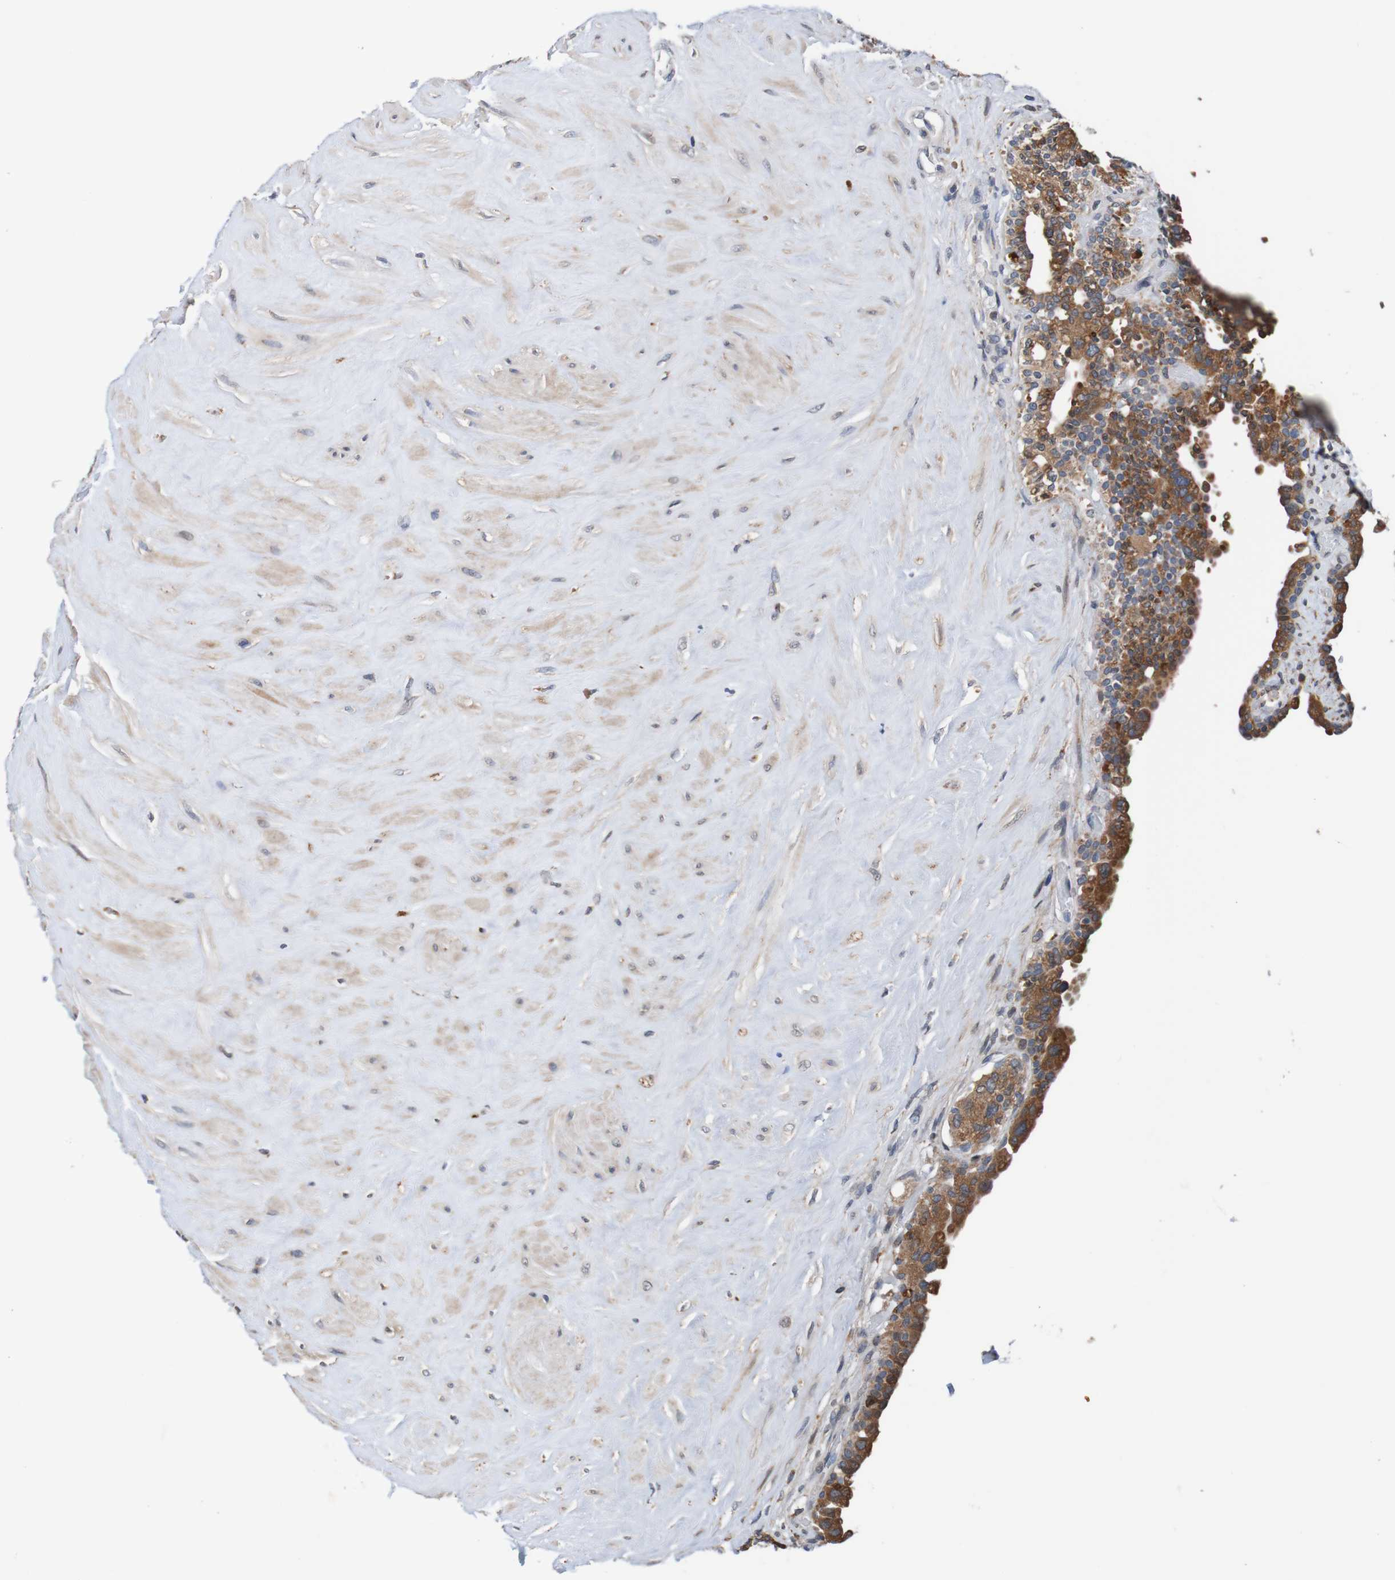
{"staining": {"intensity": "strong", "quantity": ">75%", "location": "cytoplasmic/membranous"}, "tissue": "seminal vesicle", "cell_type": "Glandular cells", "image_type": "normal", "snomed": [{"axis": "morphology", "description": "Normal tissue, NOS"}, {"axis": "topography", "description": "Seminal veicle"}], "caption": "This histopathology image exhibits immunohistochemistry (IHC) staining of benign seminal vesicle, with high strong cytoplasmic/membranous staining in approximately >75% of glandular cells.", "gene": "FIBP", "patient": {"sex": "male", "age": 63}}